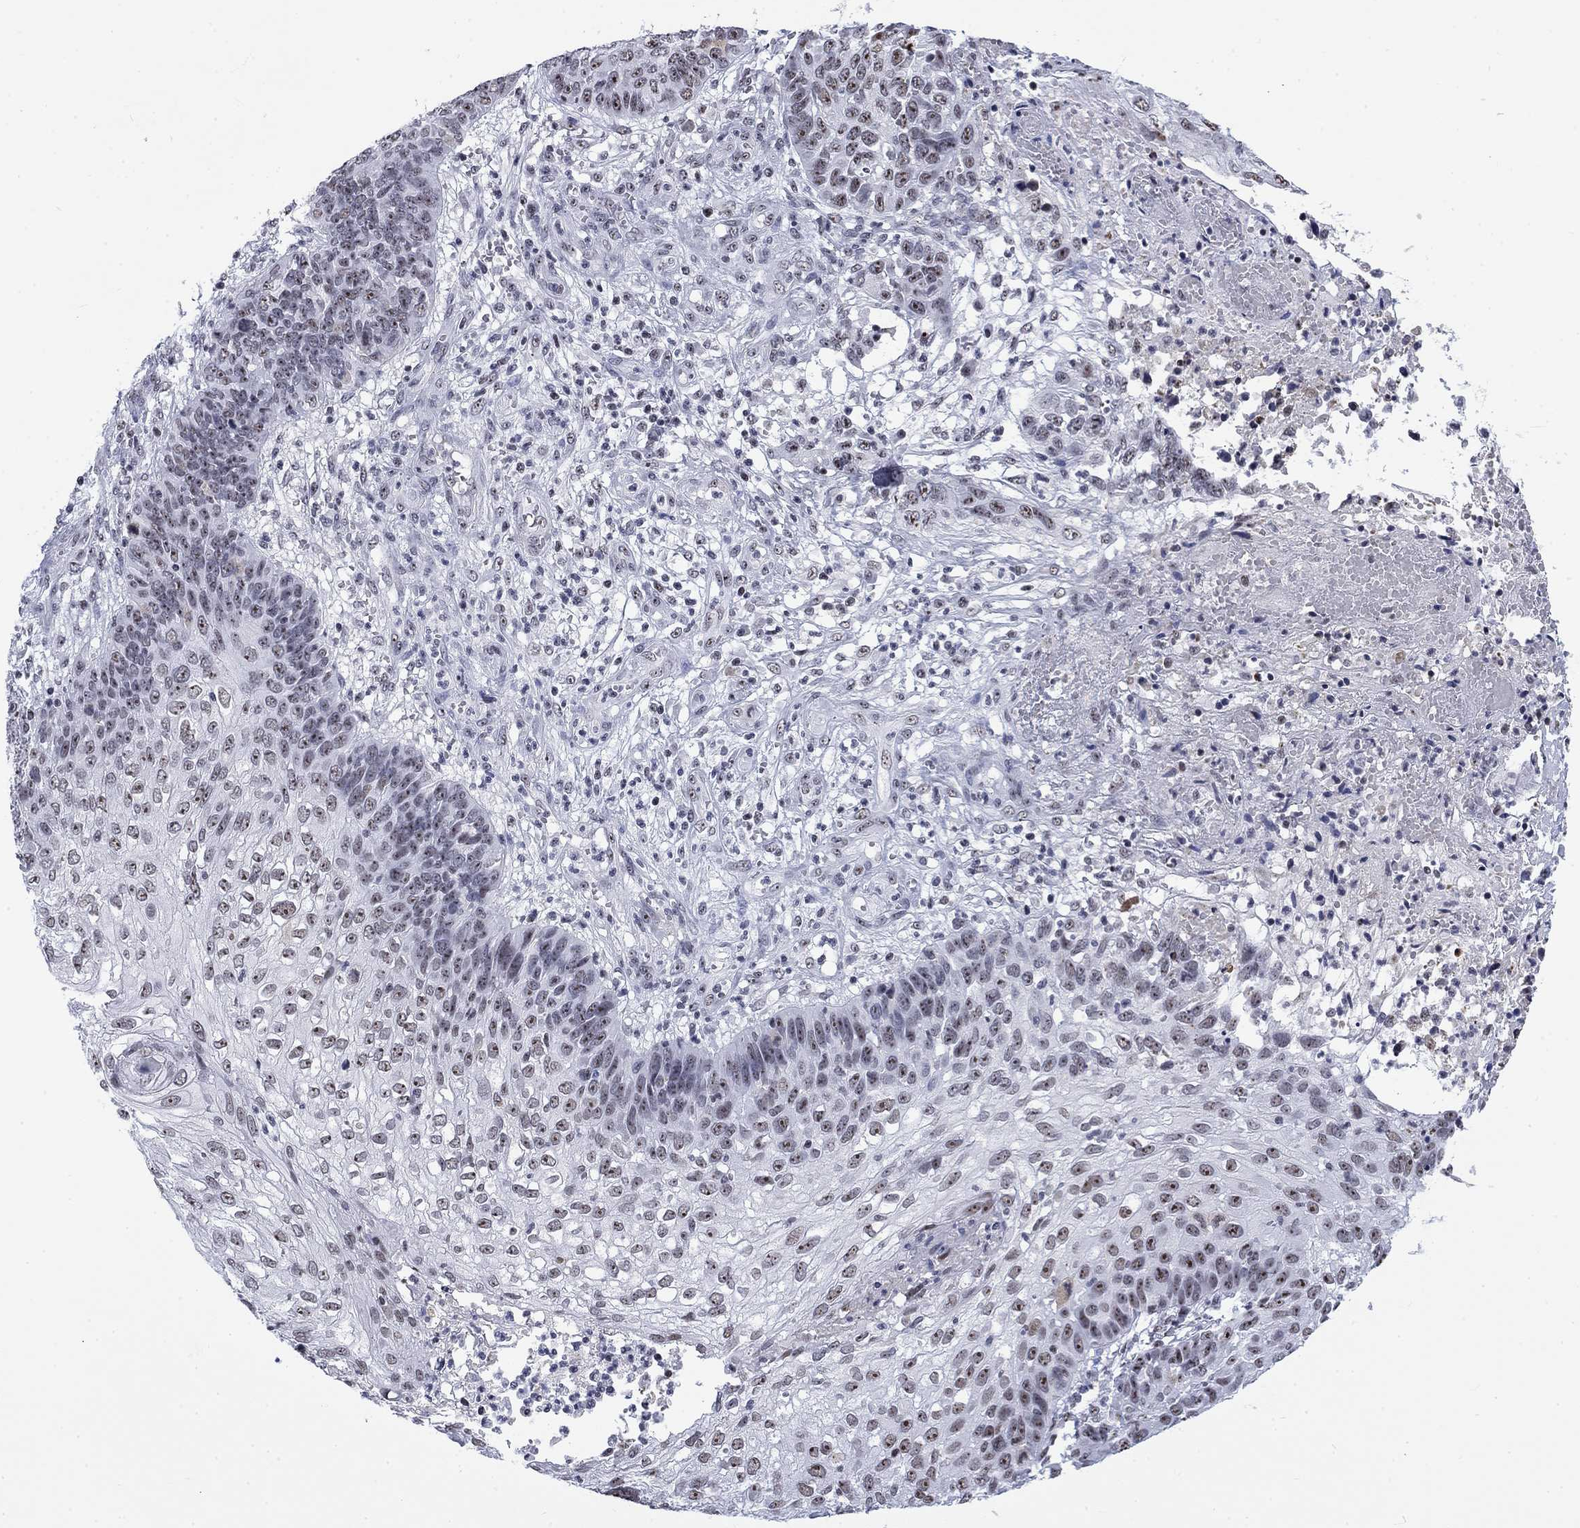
{"staining": {"intensity": "moderate", "quantity": "<25%", "location": "nuclear"}, "tissue": "skin cancer", "cell_type": "Tumor cells", "image_type": "cancer", "snomed": [{"axis": "morphology", "description": "Squamous cell carcinoma, NOS"}, {"axis": "topography", "description": "Skin"}], "caption": "DAB immunohistochemical staining of human skin cancer exhibits moderate nuclear protein expression in approximately <25% of tumor cells.", "gene": "CSRNP3", "patient": {"sex": "male", "age": 92}}